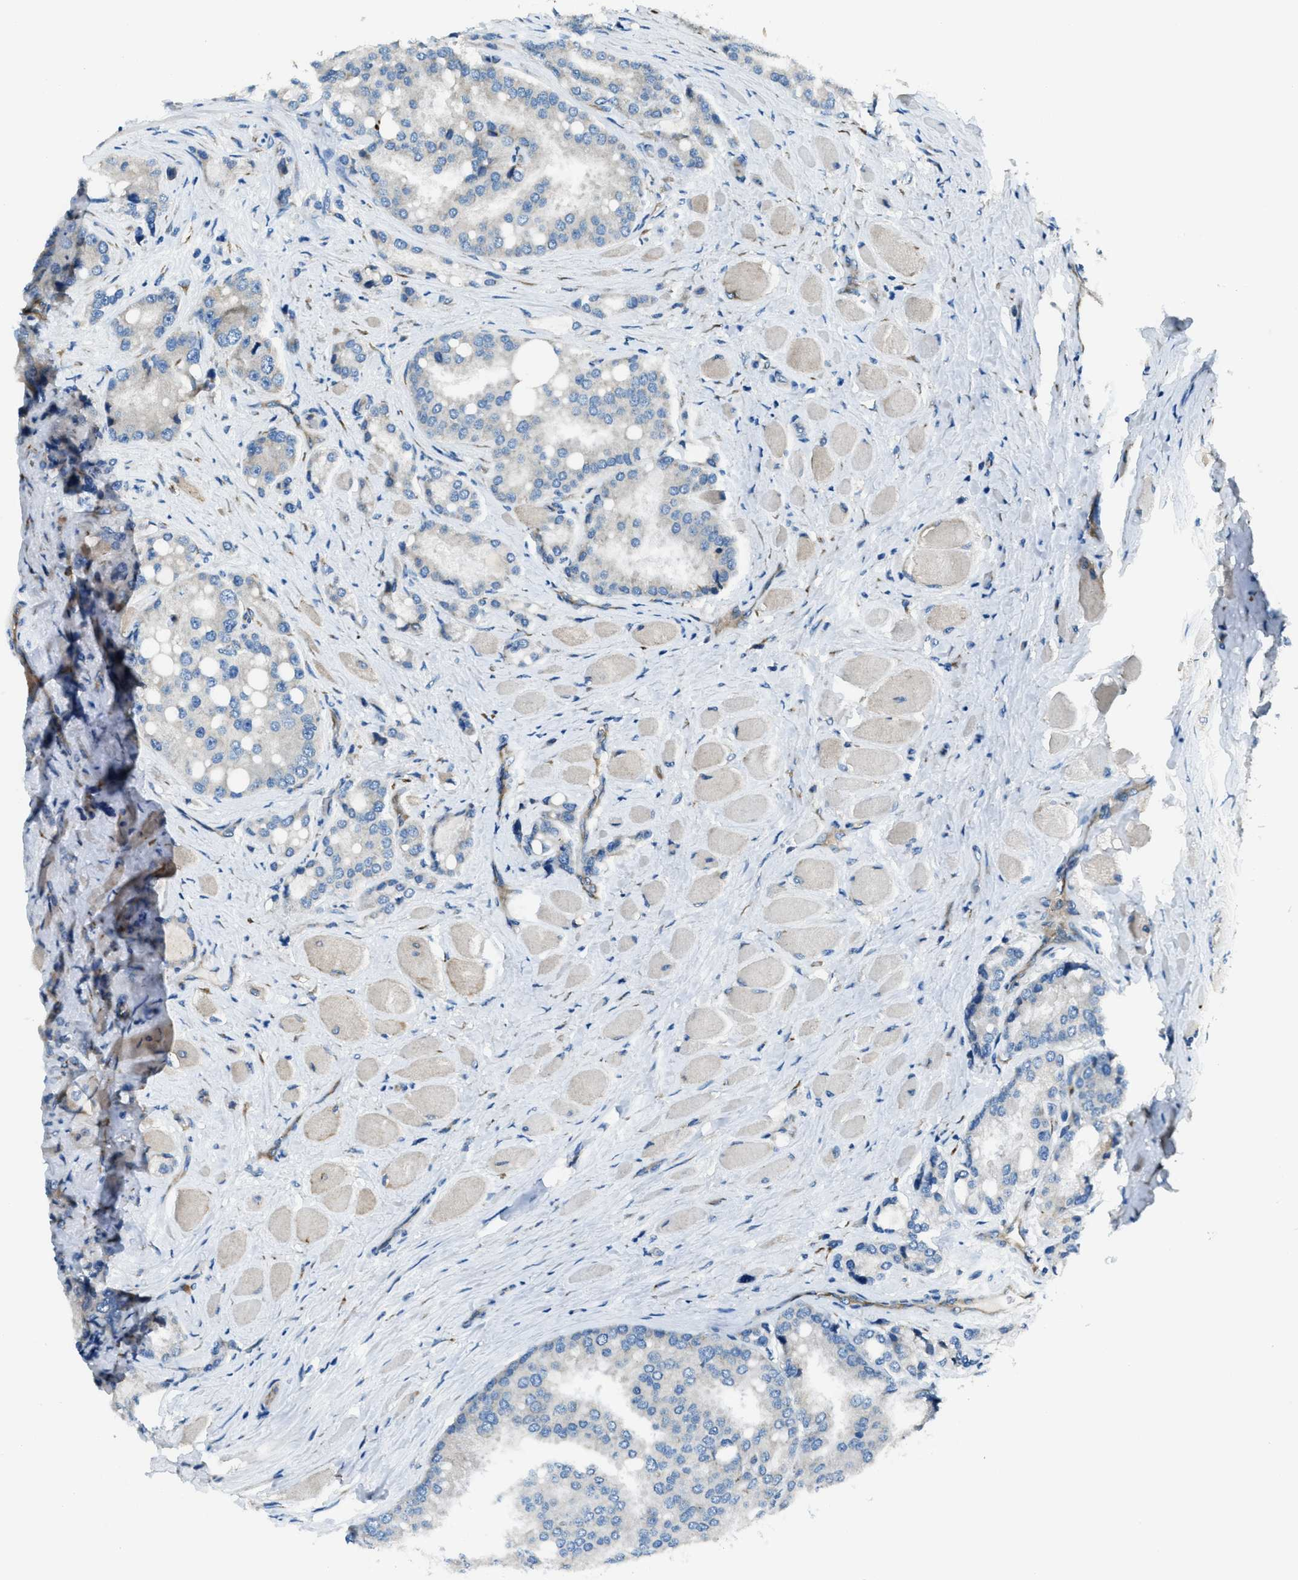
{"staining": {"intensity": "negative", "quantity": "none", "location": "none"}, "tissue": "prostate cancer", "cell_type": "Tumor cells", "image_type": "cancer", "snomed": [{"axis": "morphology", "description": "Adenocarcinoma, High grade"}, {"axis": "topography", "description": "Prostate"}], "caption": "Immunohistochemistry micrograph of neoplastic tissue: human prostate cancer stained with DAB (3,3'-diaminobenzidine) displays no significant protein expression in tumor cells.", "gene": "GIMAP8", "patient": {"sex": "male", "age": 50}}